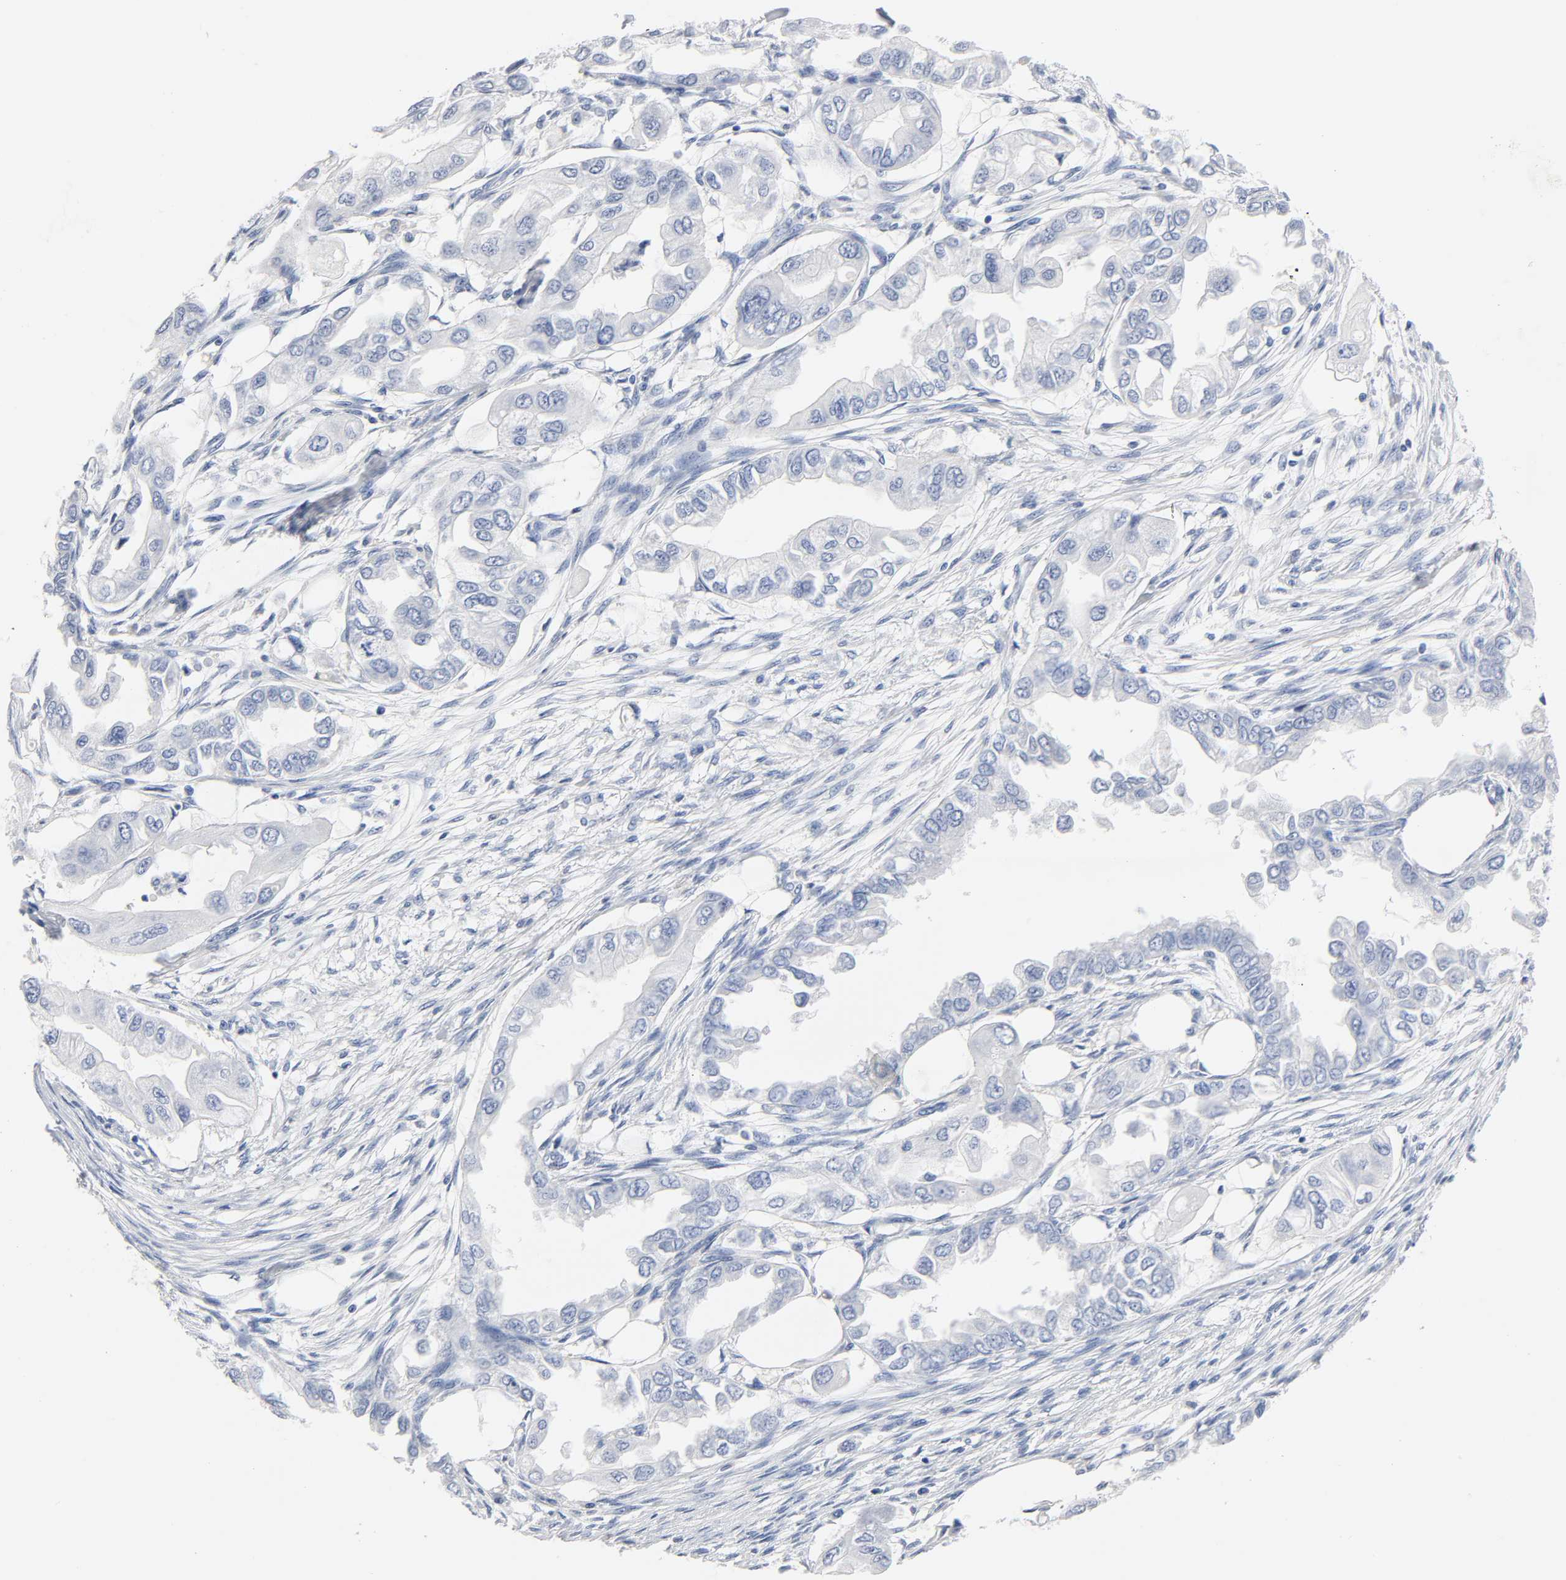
{"staining": {"intensity": "negative", "quantity": "none", "location": "none"}, "tissue": "endometrial cancer", "cell_type": "Tumor cells", "image_type": "cancer", "snomed": [{"axis": "morphology", "description": "Adenocarcinoma, NOS"}, {"axis": "topography", "description": "Endometrium"}], "caption": "Endometrial cancer stained for a protein using immunohistochemistry reveals no staining tumor cells.", "gene": "ACP3", "patient": {"sex": "female", "age": 67}}